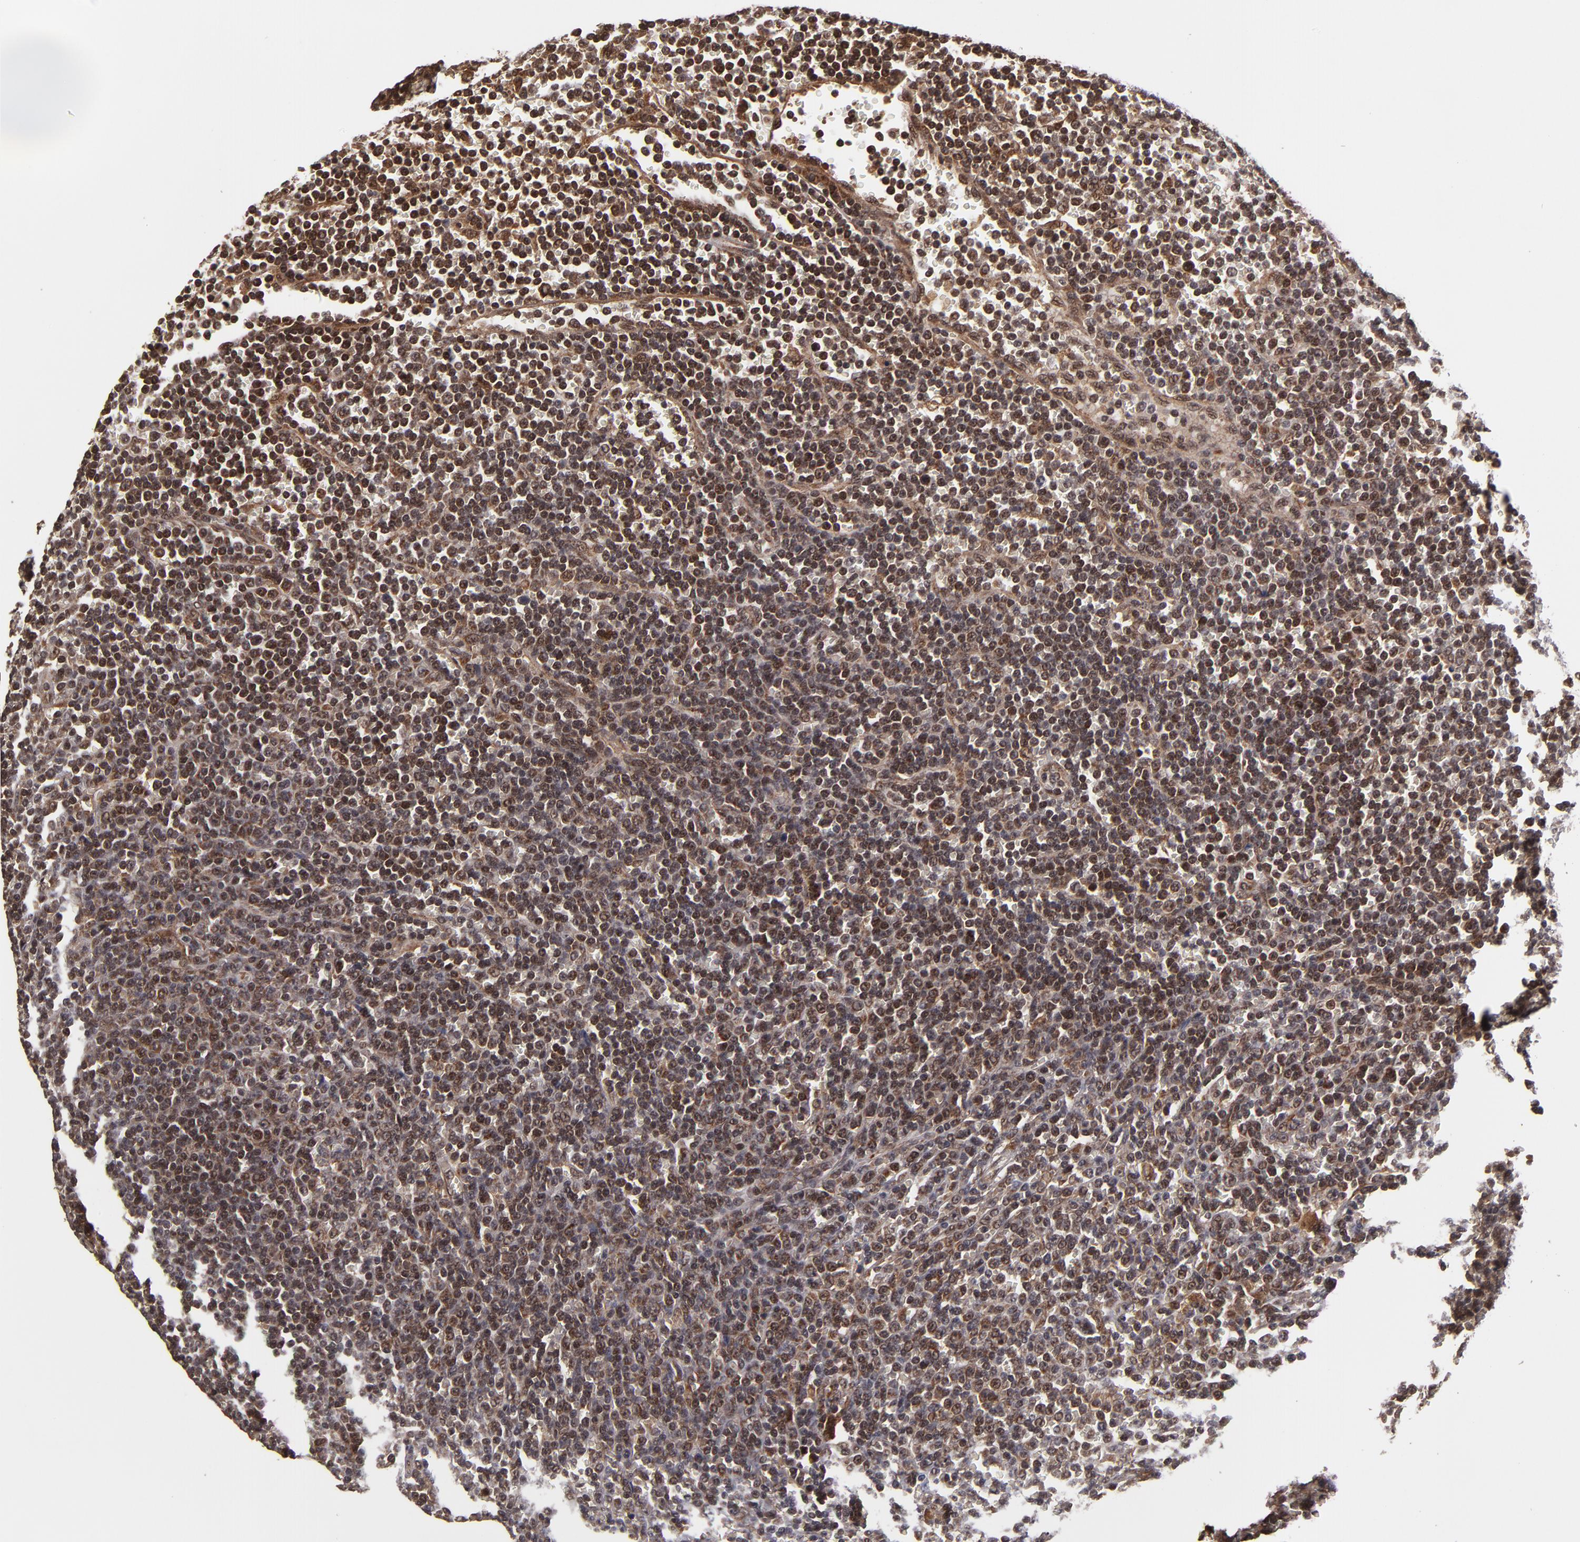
{"staining": {"intensity": "weak", "quantity": ">75%", "location": "cytoplasmic/membranous"}, "tissue": "lymphoma", "cell_type": "Tumor cells", "image_type": "cancer", "snomed": [{"axis": "morphology", "description": "Malignant lymphoma, non-Hodgkin's type, Low grade"}, {"axis": "topography", "description": "Spleen"}], "caption": "Low-grade malignant lymphoma, non-Hodgkin's type stained with a brown dye exhibits weak cytoplasmic/membranous positive expression in about >75% of tumor cells.", "gene": "CUL5", "patient": {"sex": "male", "age": 80}}